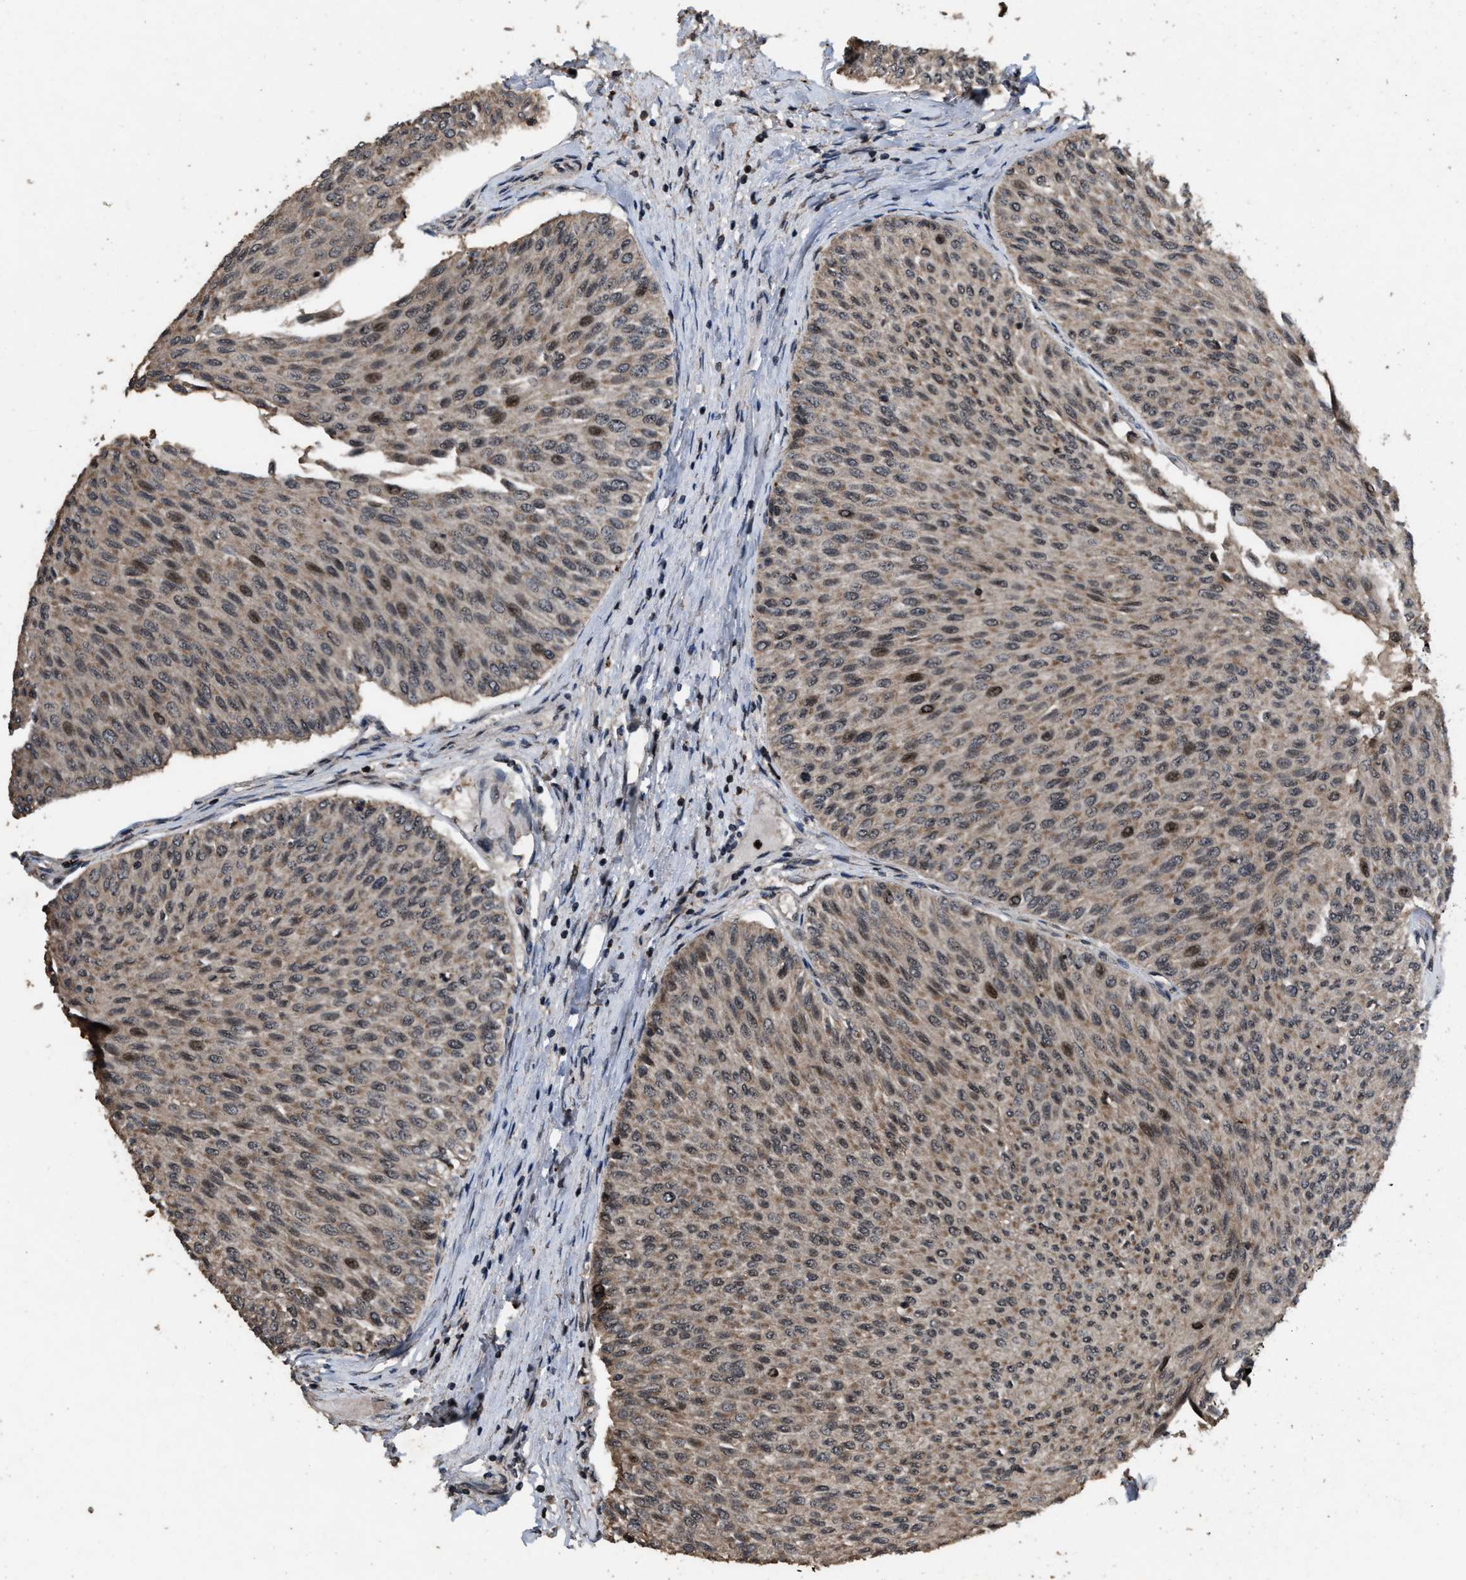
{"staining": {"intensity": "moderate", "quantity": "25%-75%", "location": "cytoplasmic/membranous,nuclear"}, "tissue": "urothelial cancer", "cell_type": "Tumor cells", "image_type": "cancer", "snomed": [{"axis": "morphology", "description": "Urothelial carcinoma, Low grade"}, {"axis": "topography", "description": "Urinary bladder"}], "caption": "The micrograph shows a brown stain indicating the presence of a protein in the cytoplasmic/membranous and nuclear of tumor cells in urothelial cancer.", "gene": "HAUS6", "patient": {"sex": "male", "age": 78}}